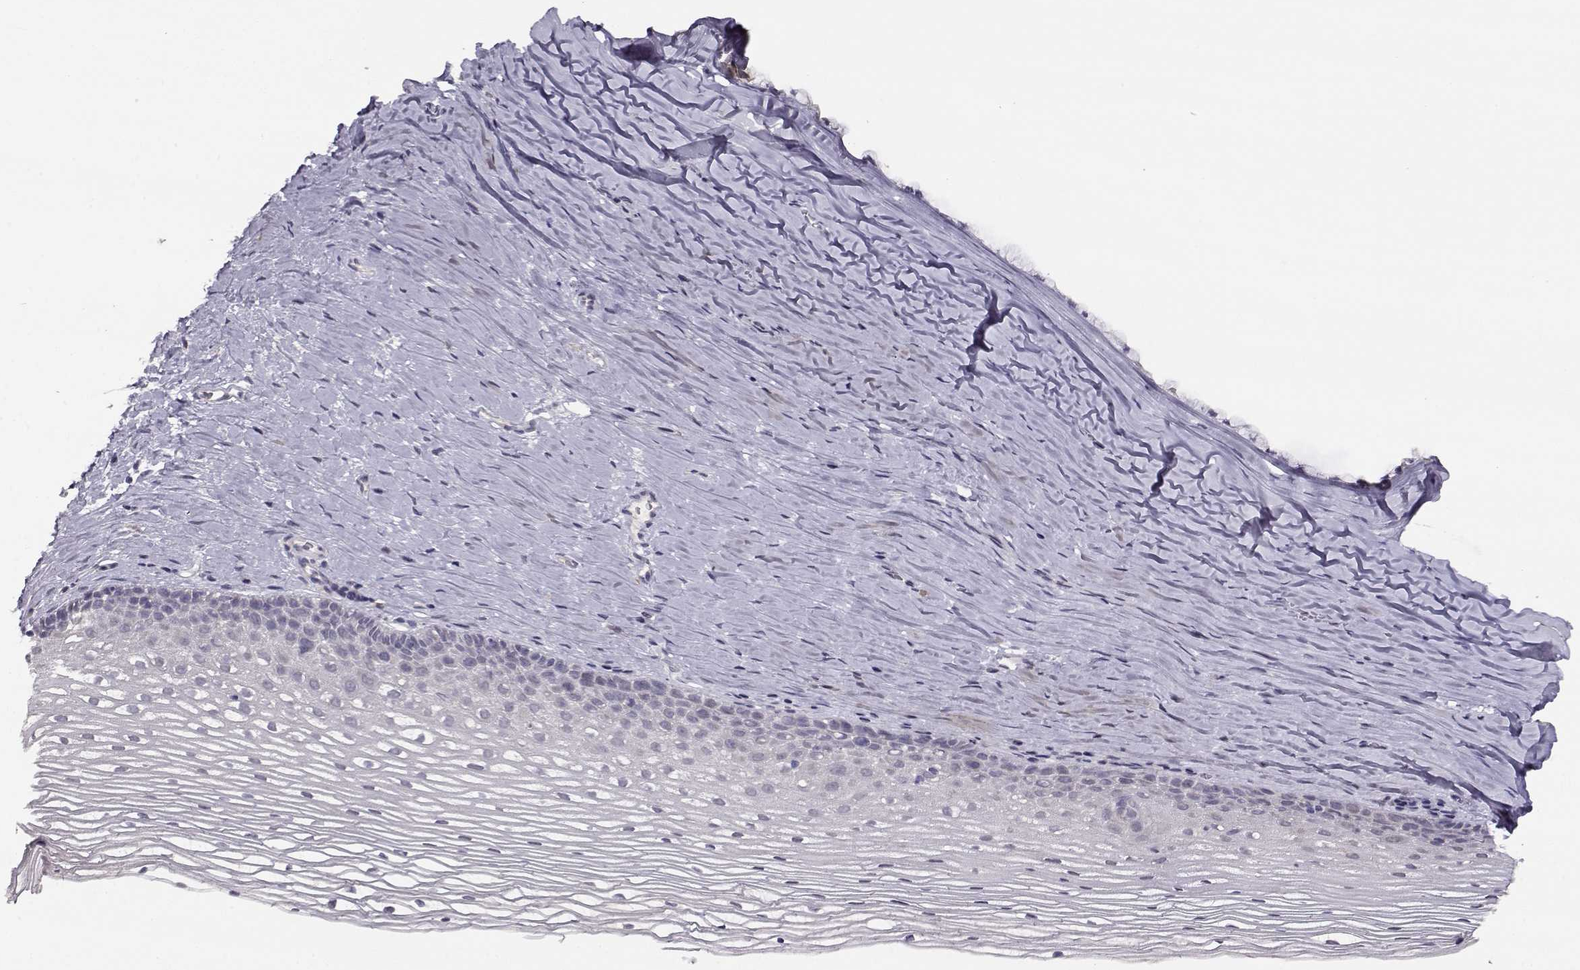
{"staining": {"intensity": "negative", "quantity": "none", "location": "none"}, "tissue": "cervix", "cell_type": "Glandular cells", "image_type": "normal", "snomed": [{"axis": "morphology", "description": "Normal tissue, NOS"}, {"axis": "topography", "description": "Cervix"}], "caption": "An image of human cervix is negative for staining in glandular cells. (DAB (3,3'-diaminobenzidine) immunohistochemistry (IHC), high magnification).", "gene": "RHOXF2", "patient": {"sex": "female", "age": 40}}